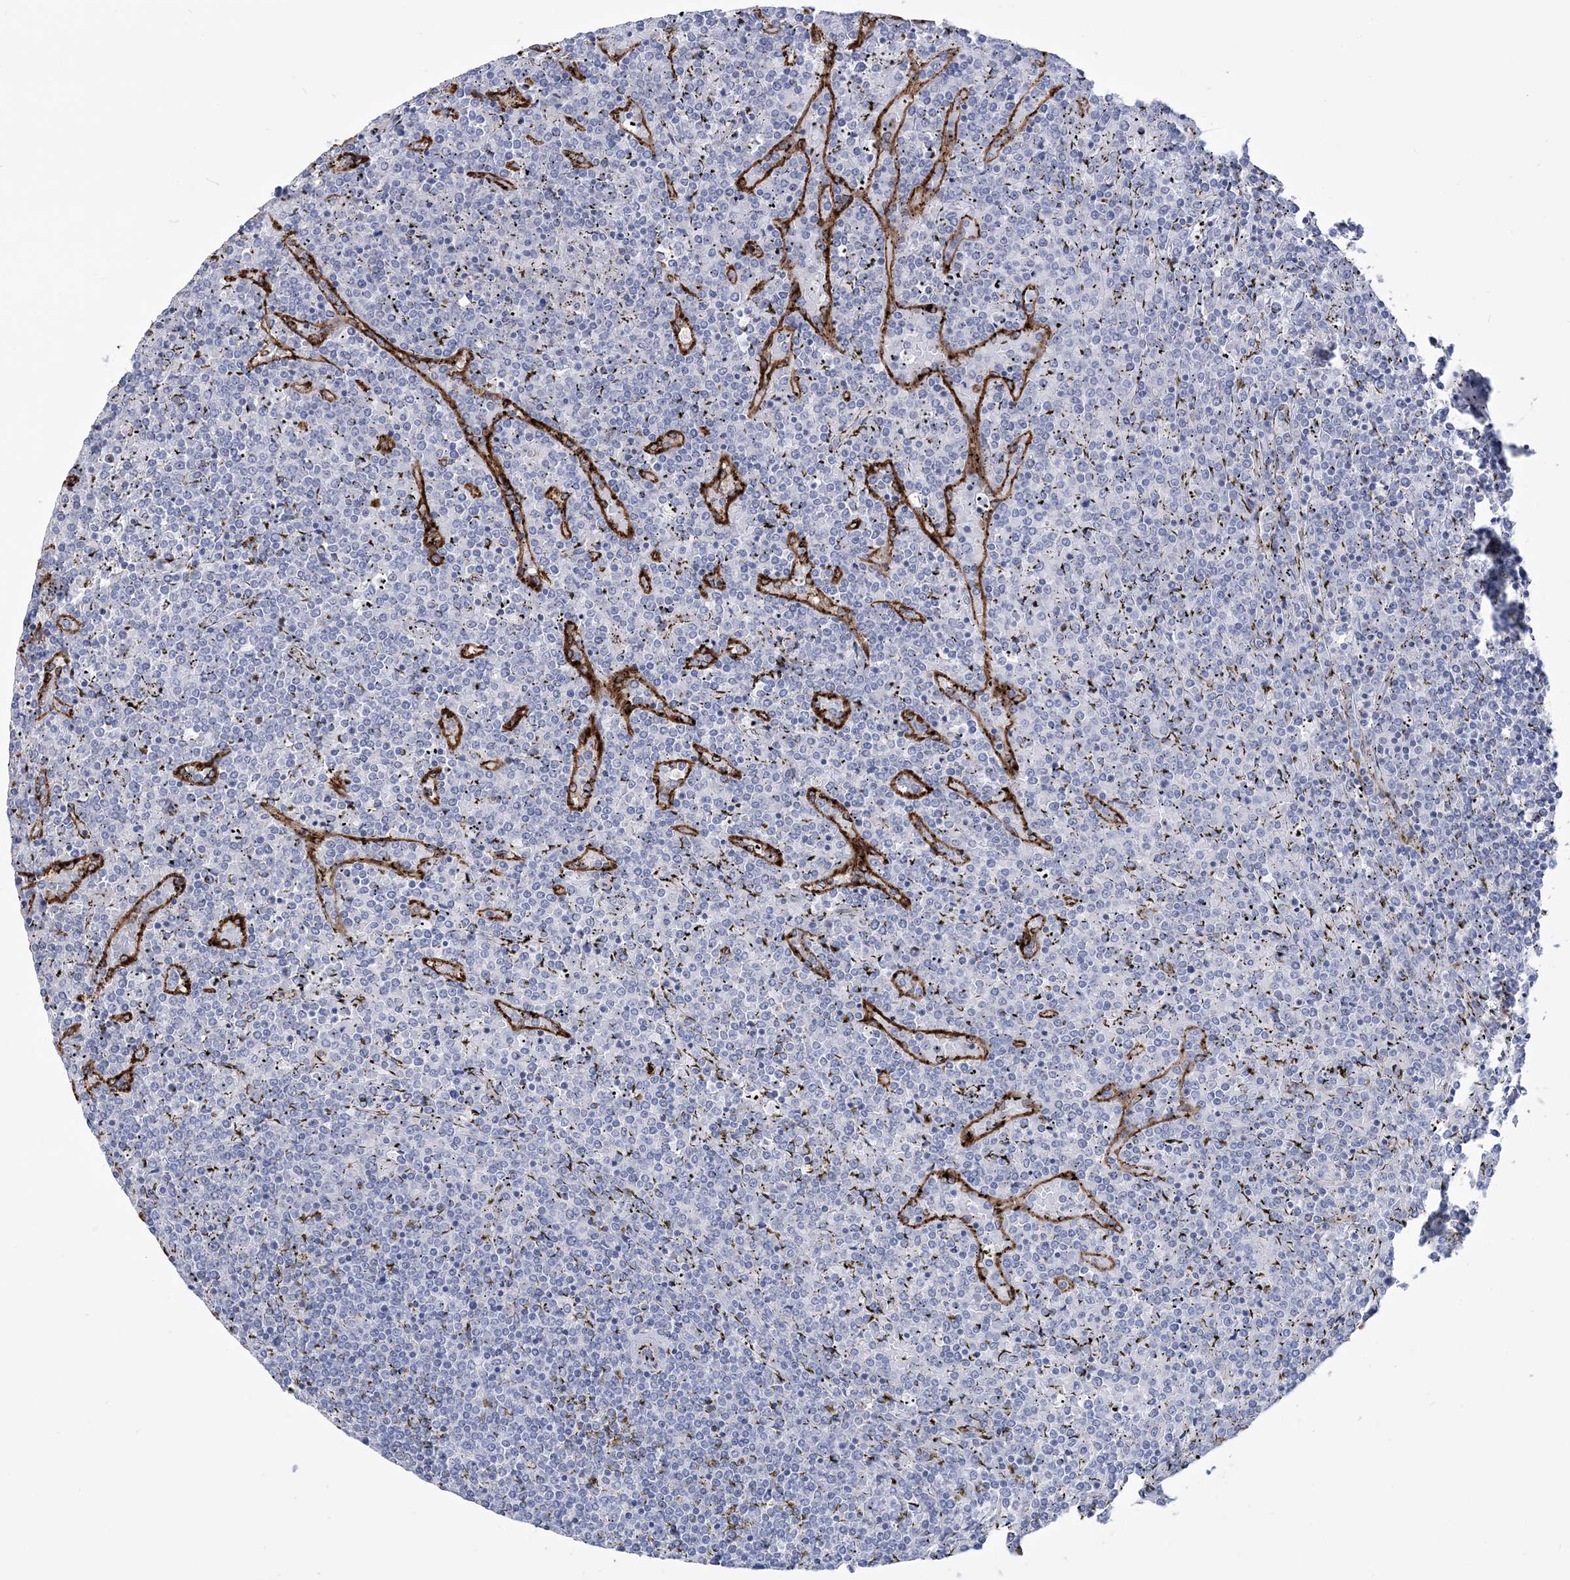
{"staining": {"intensity": "negative", "quantity": "none", "location": "none"}, "tissue": "lymphoma", "cell_type": "Tumor cells", "image_type": "cancer", "snomed": [{"axis": "morphology", "description": "Malignant lymphoma, non-Hodgkin's type, Low grade"}, {"axis": "topography", "description": "Spleen"}], "caption": "Immunohistochemical staining of malignant lymphoma, non-Hodgkin's type (low-grade) exhibits no significant expression in tumor cells. The staining is performed using DAB brown chromogen with nuclei counter-stained in using hematoxylin.", "gene": "RAB11FIP5", "patient": {"sex": "female", "age": 19}}